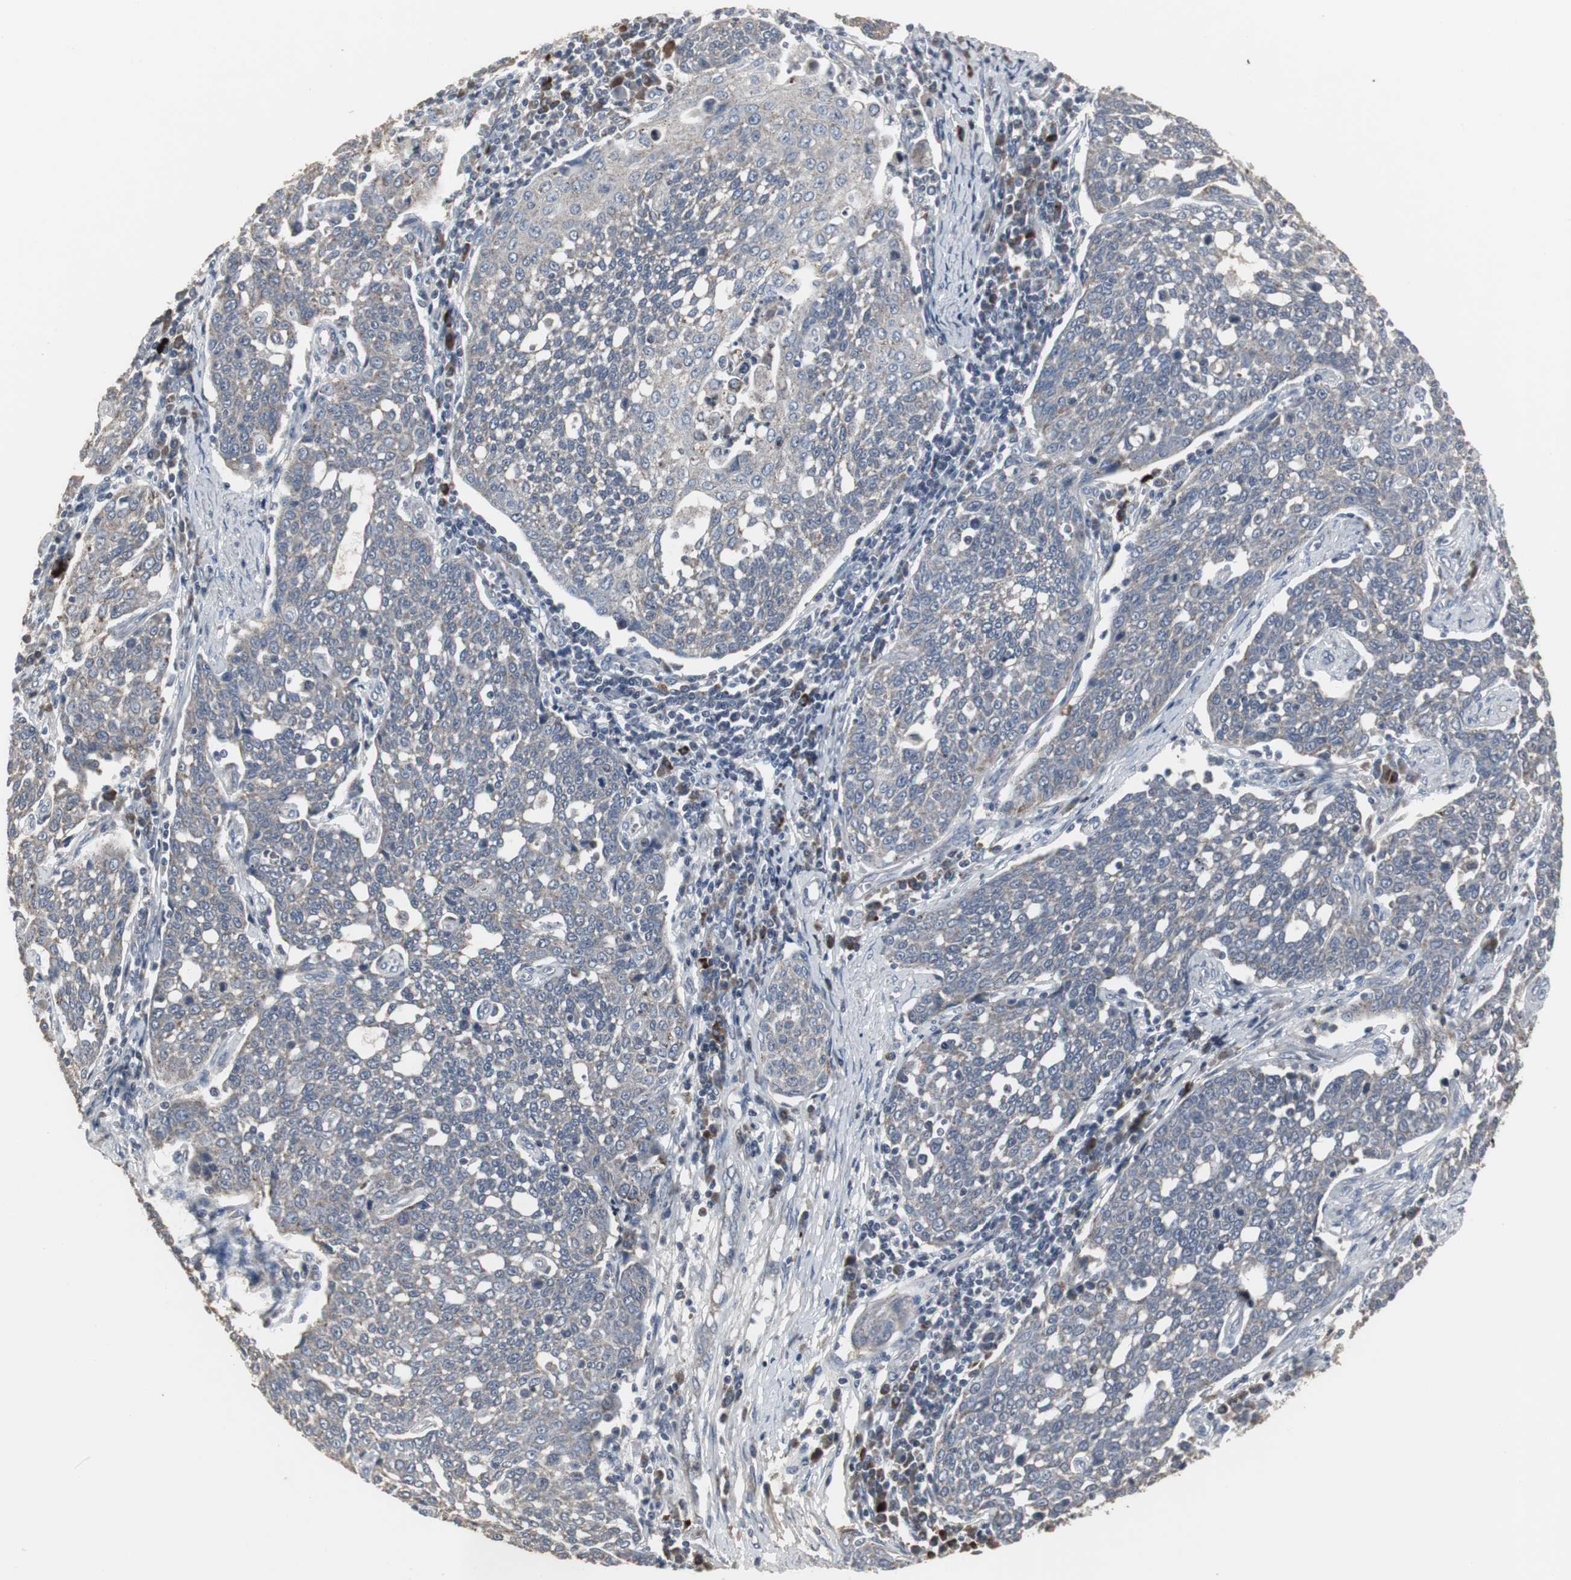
{"staining": {"intensity": "negative", "quantity": "none", "location": "none"}, "tissue": "cervical cancer", "cell_type": "Tumor cells", "image_type": "cancer", "snomed": [{"axis": "morphology", "description": "Squamous cell carcinoma, NOS"}, {"axis": "topography", "description": "Cervix"}], "caption": "Immunohistochemistry image of neoplastic tissue: human squamous cell carcinoma (cervical) stained with DAB demonstrates no significant protein expression in tumor cells.", "gene": "ACAA1", "patient": {"sex": "female", "age": 34}}